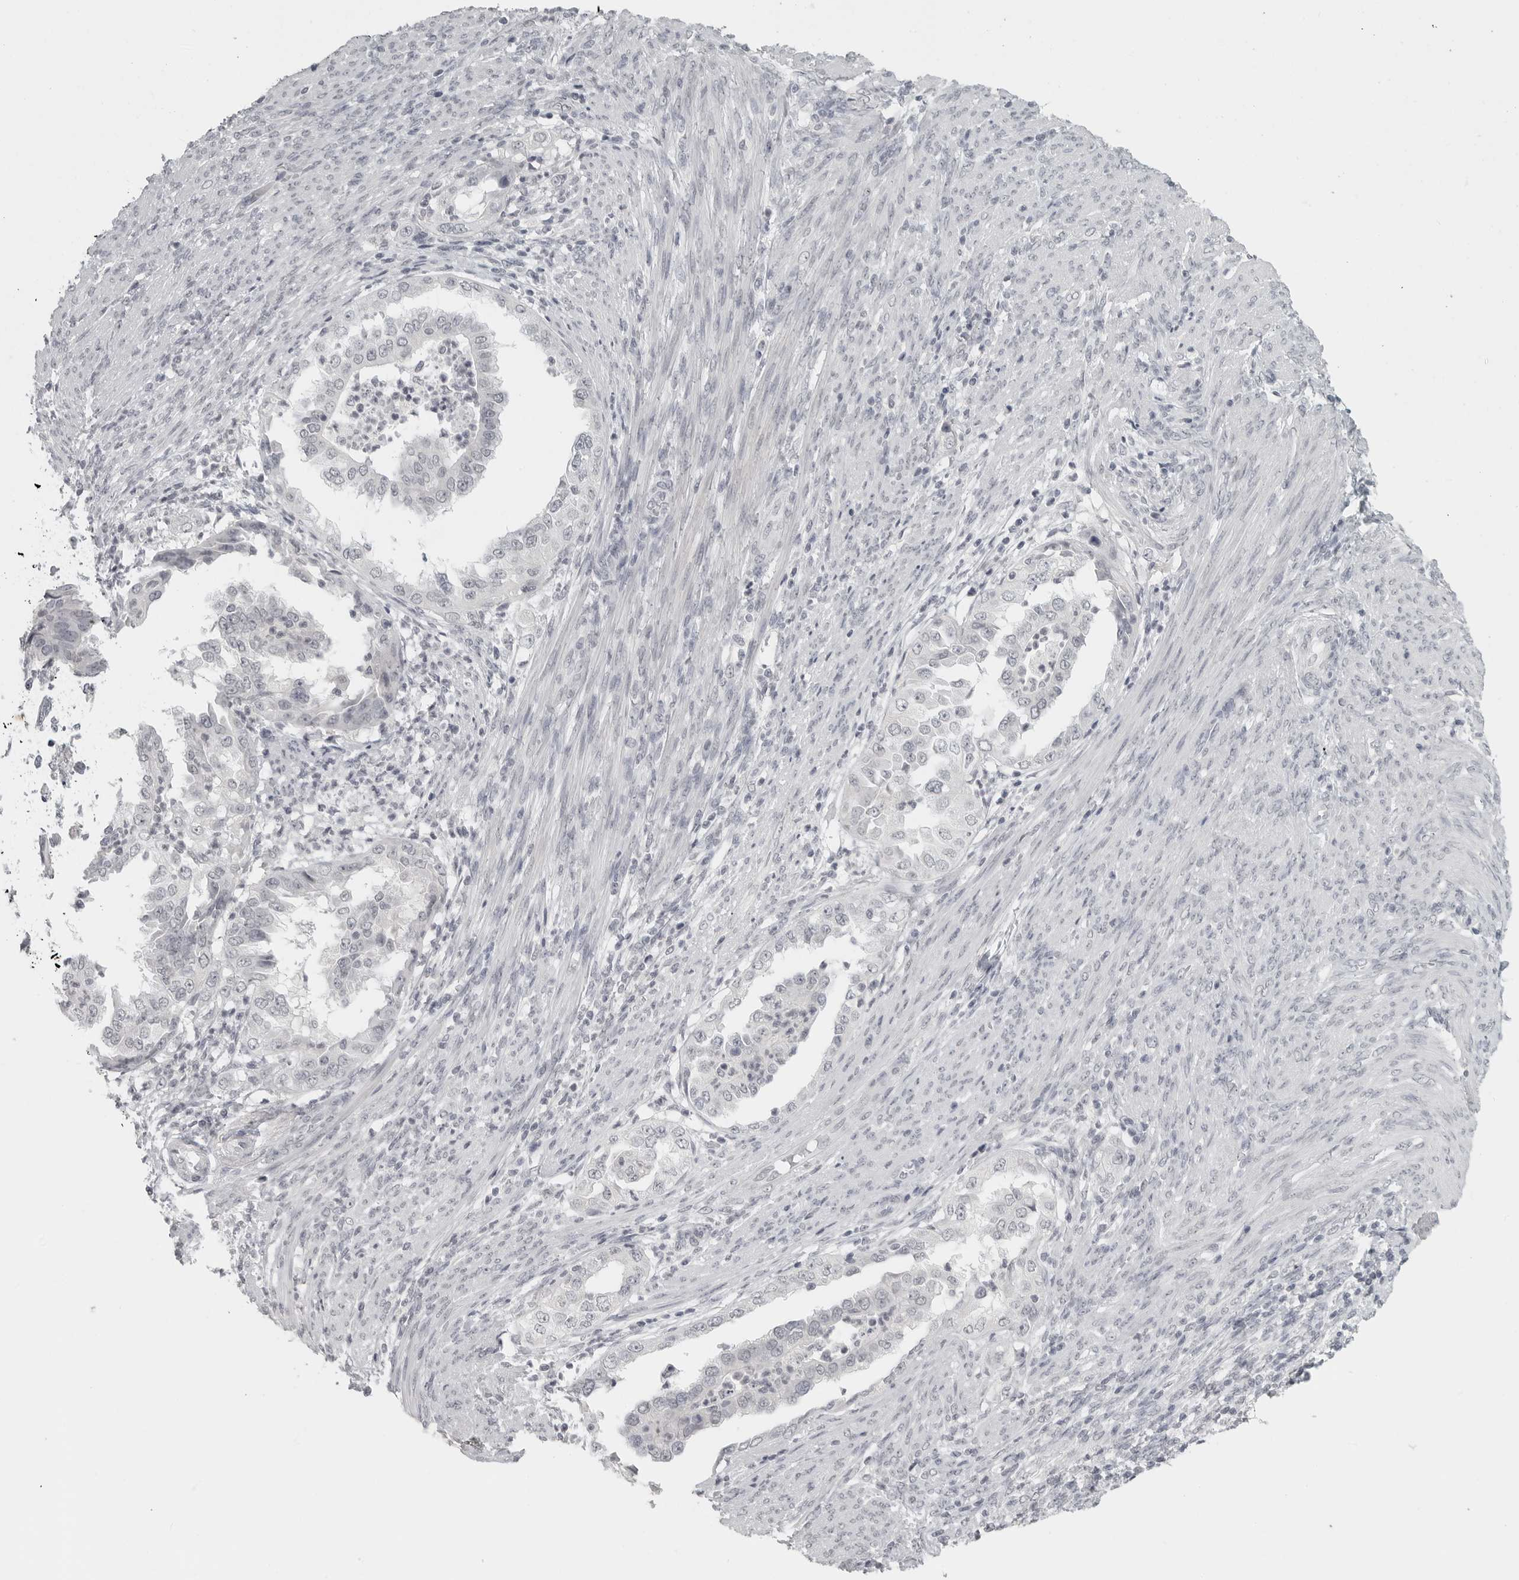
{"staining": {"intensity": "weak", "quantity": "<25%", "location": "nuclear"}, "tissue": "endometrial cancer", "cell_type": "Tumor cells", "image_type": "cancer", "snomed": [{"axis": "morphology", "description": "Adenocarcinoma, NOS"}, {"axis": "topography", "description": "Endometrium"}], "caption": "High magnification brightfield microscopy of endometrial adenocarcinoma stained with DAB (3,3'-diaminobenzidine) (brown) and counterstained with hematoxylin (blue): tumor cells show no significant staining.", "gene": "BPIFA1", "patient": {"sex": "female", "age": 85}}